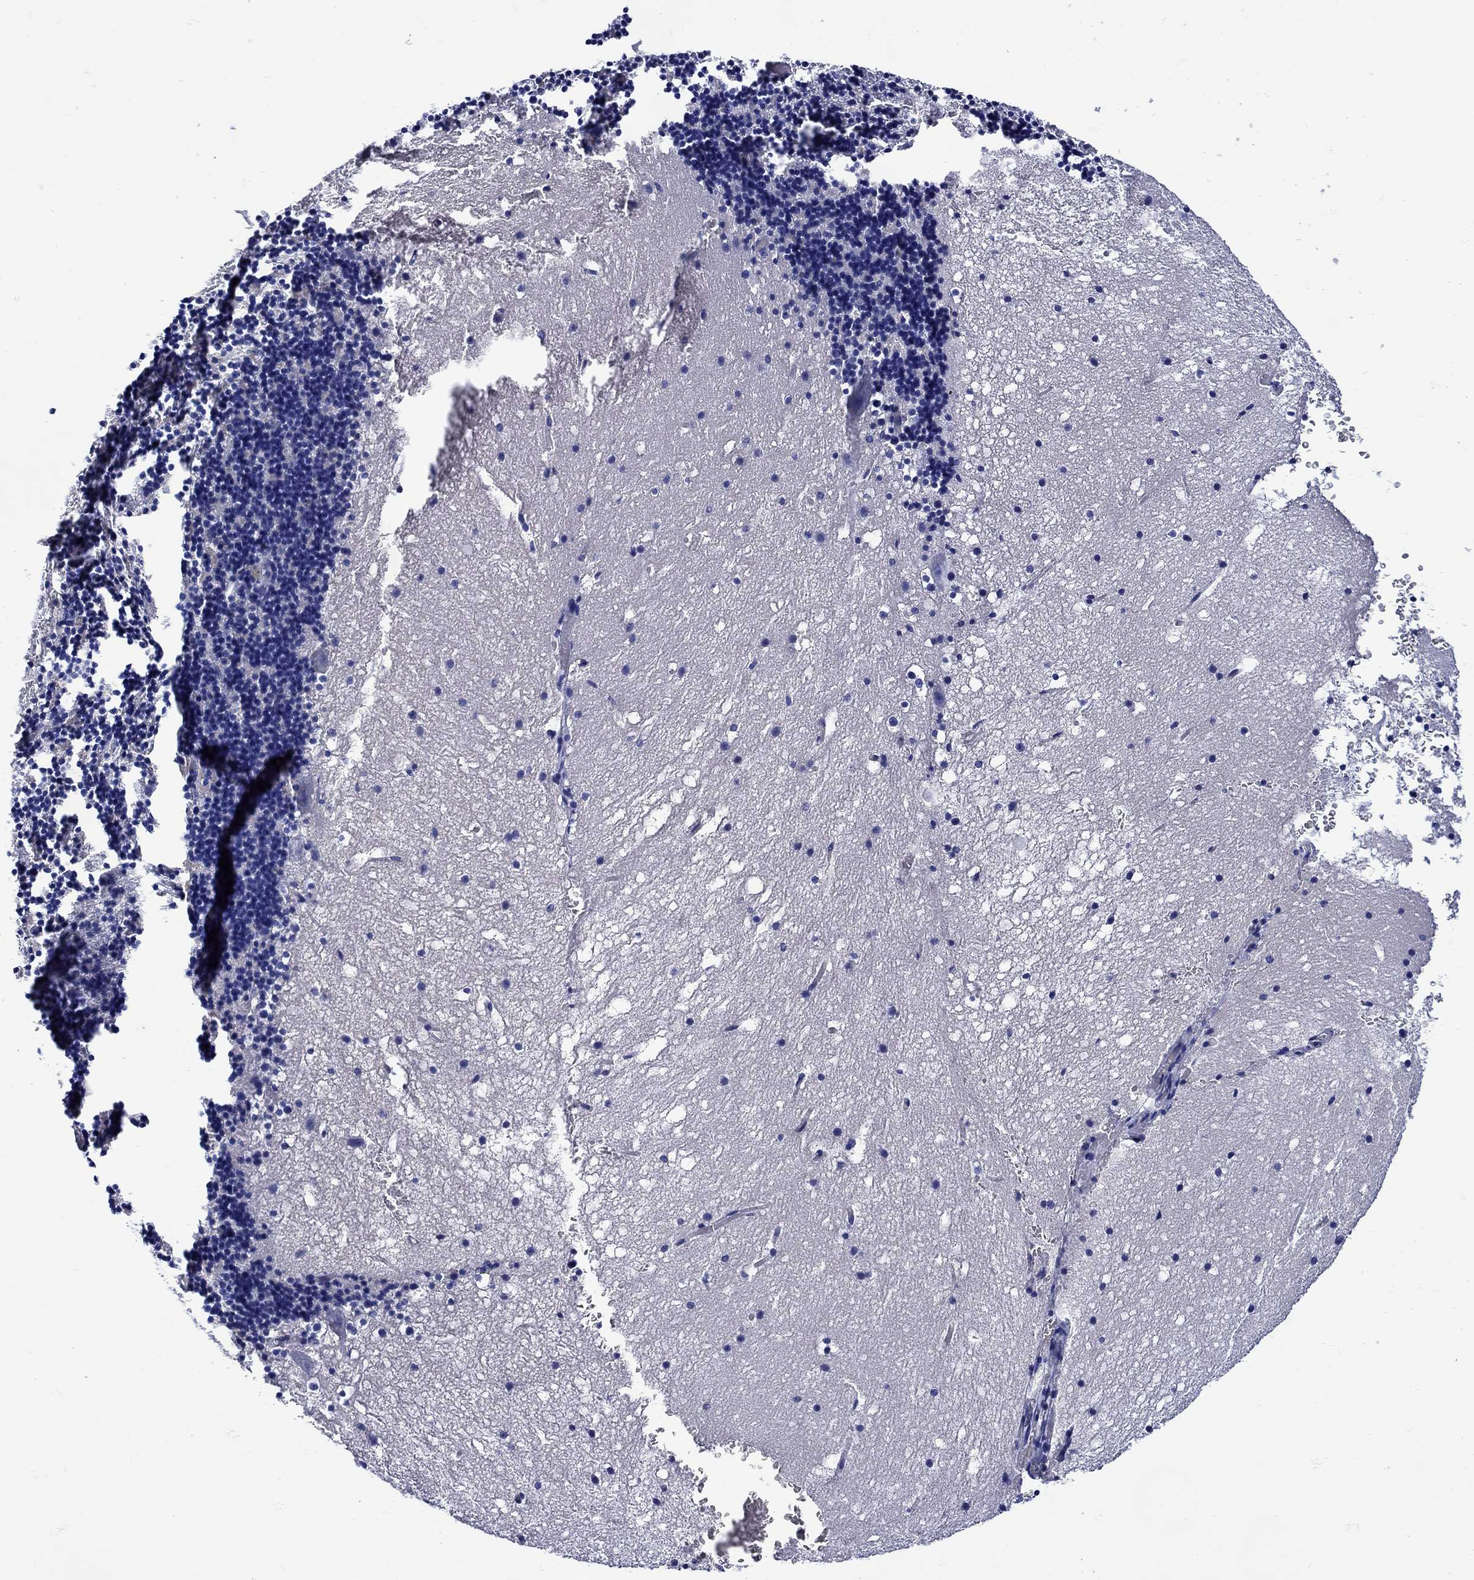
{"staining": {"intensity": "negative", "quantity": "none", "location": "none"}, "tissue": "cerebellum", "cell_type": "Cells in granular layer", "image_type": "normal", "snomed": [{"axis": "morphology", "description": "Normal tissue, NOS"}, {"axis": "topography", "description": "Cerebellum"}], "caption": "Cells in granular layer are negative for brown protein staining in benign cerebellum.", "gene": "ANKMY1", "patient": {"sex": "male", "age": 37}}